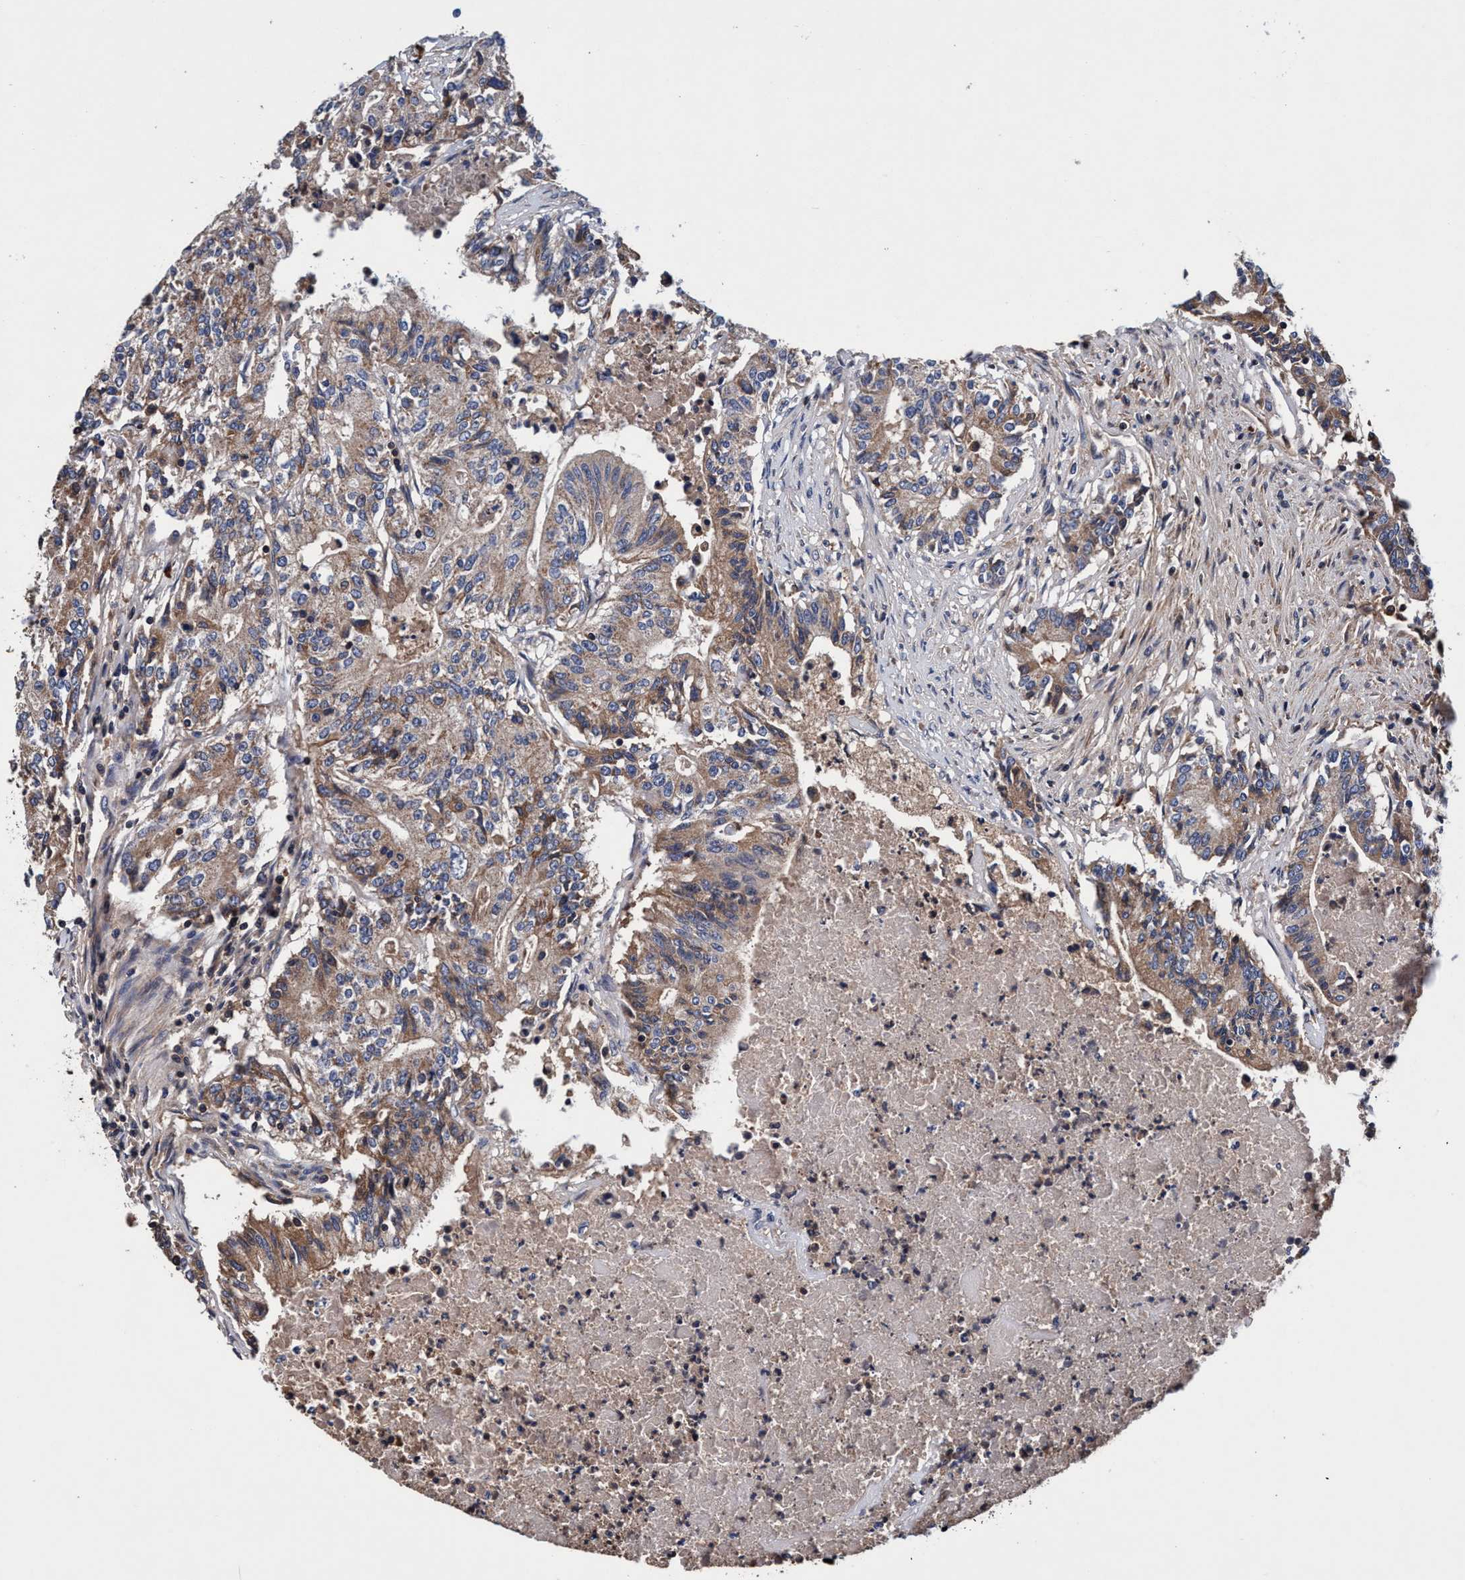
{"staining": {"intensity": "moderate", "quantity": ">75%", "location": "cytoplasmic/membranous"}, "tissue": "colorectal cancer", "cell_type": "Tumor cells", "image_type": "cancer", "snomed": [{"axis": "morphology", "description": "Adenocarcinoma, NOS"}, {"axis": "topography", "description": "Colon"}], "caption": "Immunohistochemical staining of colorectal adenocarcinoma demonstrates moderate cytoplasmic/membranous protein staining in approximately >75% of tumor cells. (DAB IHC, brown staining for protein, blue staining for nuclei).", "gene": "RNF208", "patient": {"sex": "female", "age": 77}}